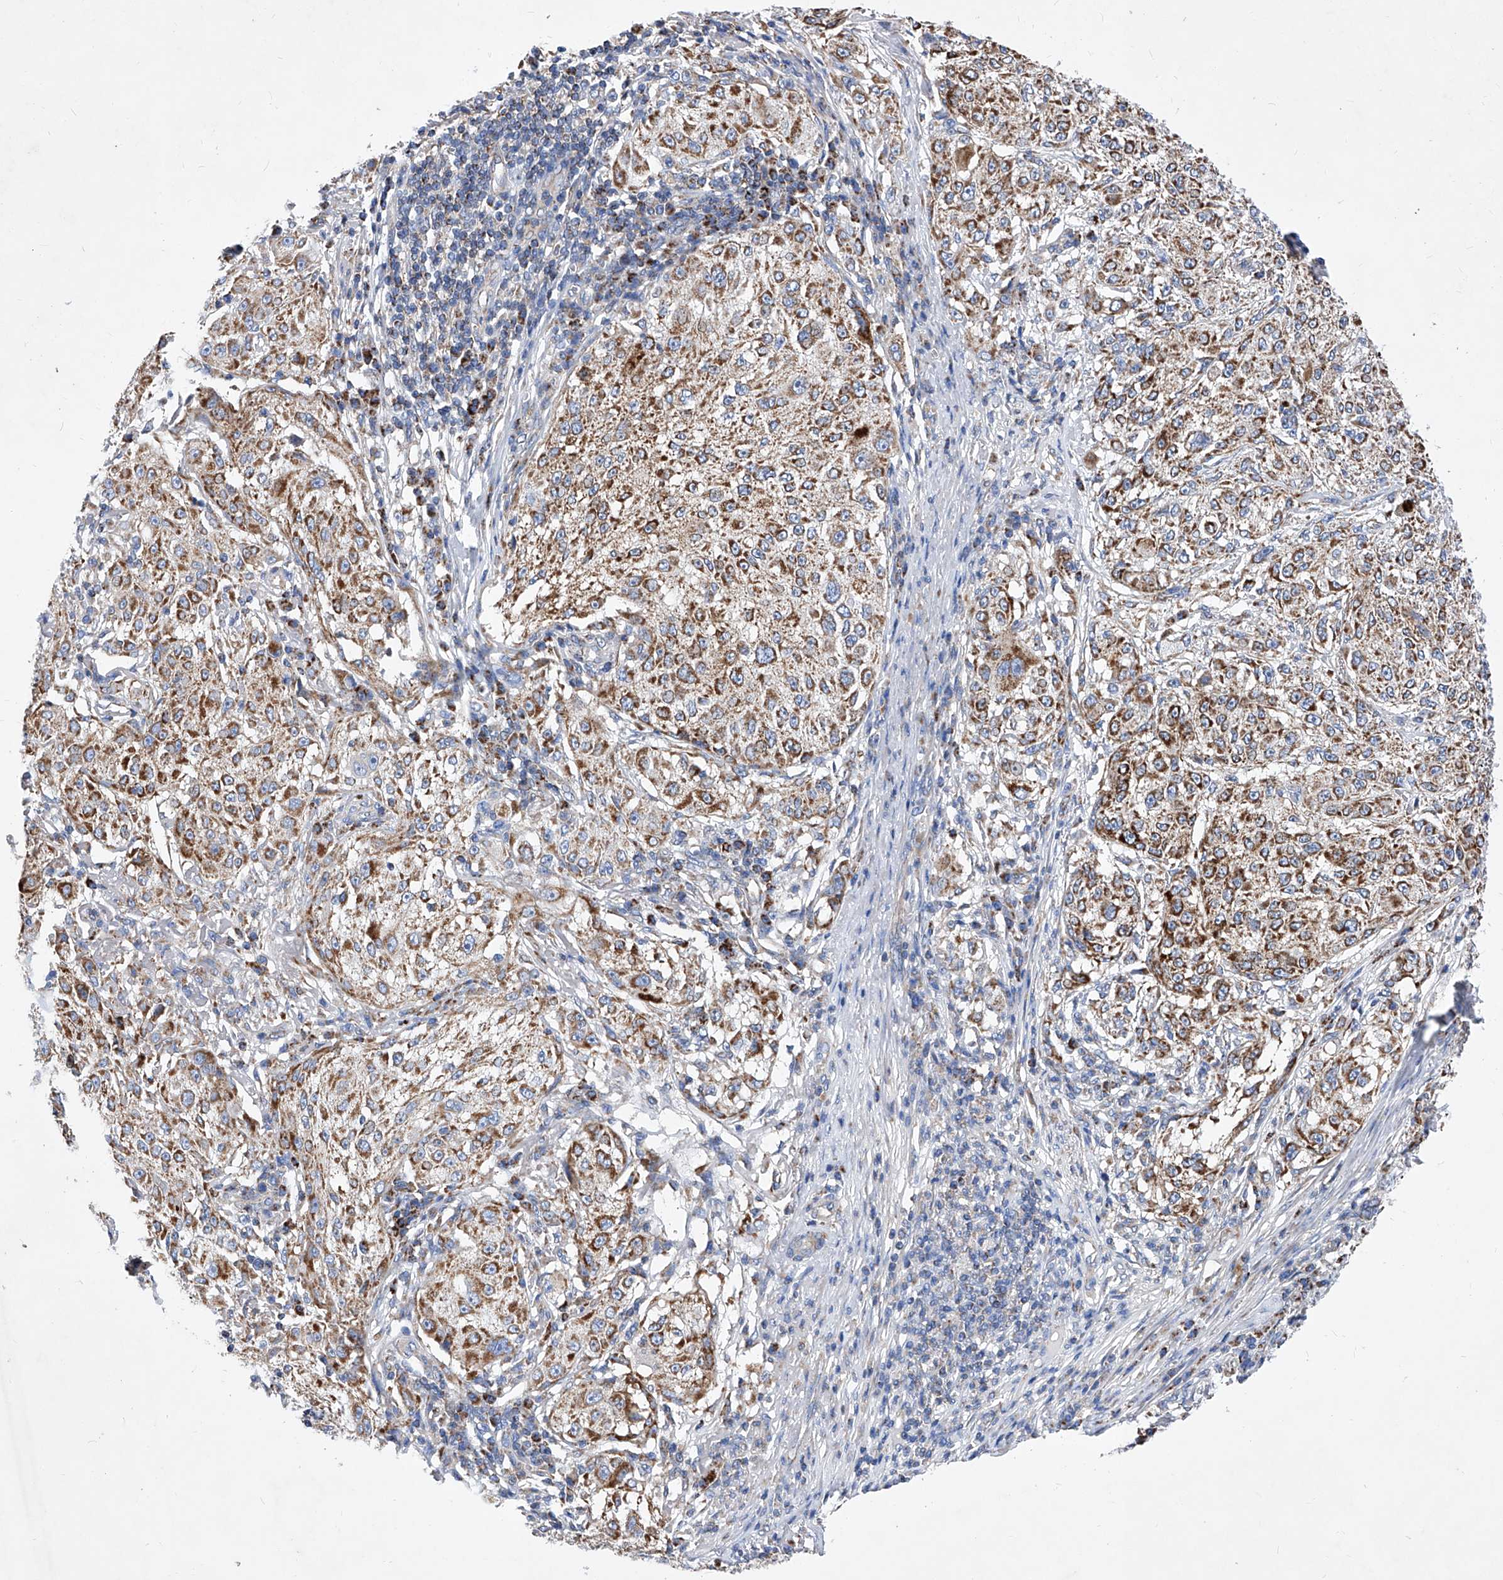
{"staining": {"intensity": "moderate", "quantity": ">75%", "location": "cytoplasmic/membranous"}, "tissue": "melanoma", "cell_type": "Tumor cells", "image_type": "cancer", "snomed": [{"axis": "morphology", "description": "Necrosis, NOS"}, {"axis": "morphology", "description": "Malignant melanoma, NOS"}, {"axis": "topography", "description": "Skin"}], "caption": "About >75% of tumor cells in human melanoma demonstrate moderate cytoplasmic/membranous protein positivity as visualized by brown immunohistochemical staining.", "gene": "HRNR", "patient": {"sex": "female", "age": 87}}